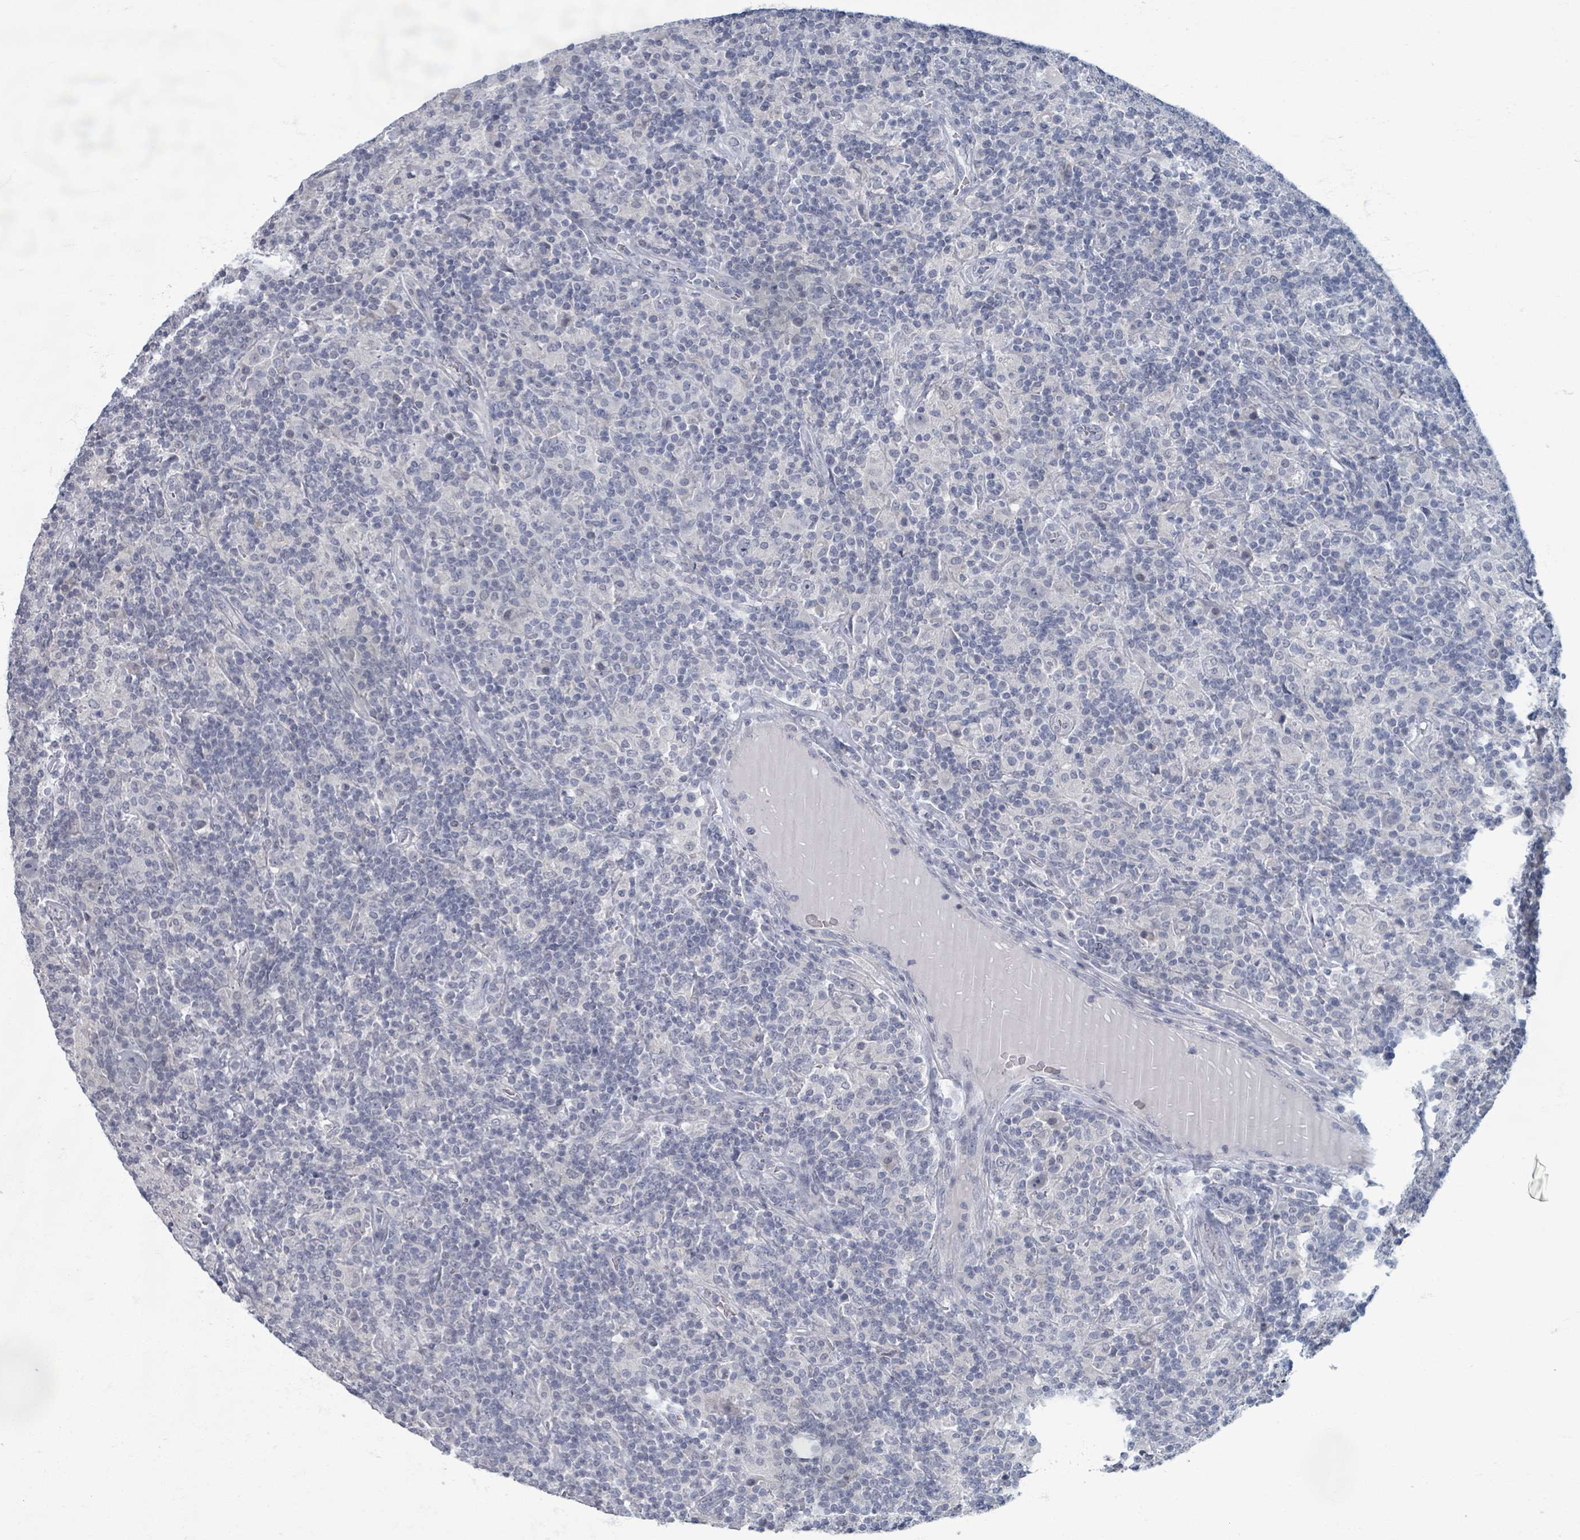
{"staining": {"intensity": "negative", "quantity": "none", "location": "none"}, "tissue": "lymphoma", "cell_type": "Tumor cells", "image_type": "cancer", "snomed": [{"axis": "morphology", "description": "Hodgkin's disease, NOS"}, {"axis": "topography", "description": "Lymph node"}], "caption": "Immunohistochemistry (IHC) of lymphoma exhibits no positivity in tumor cells.", "gene": "WNT11", "patient": {"sex": "male", "age": 70}}